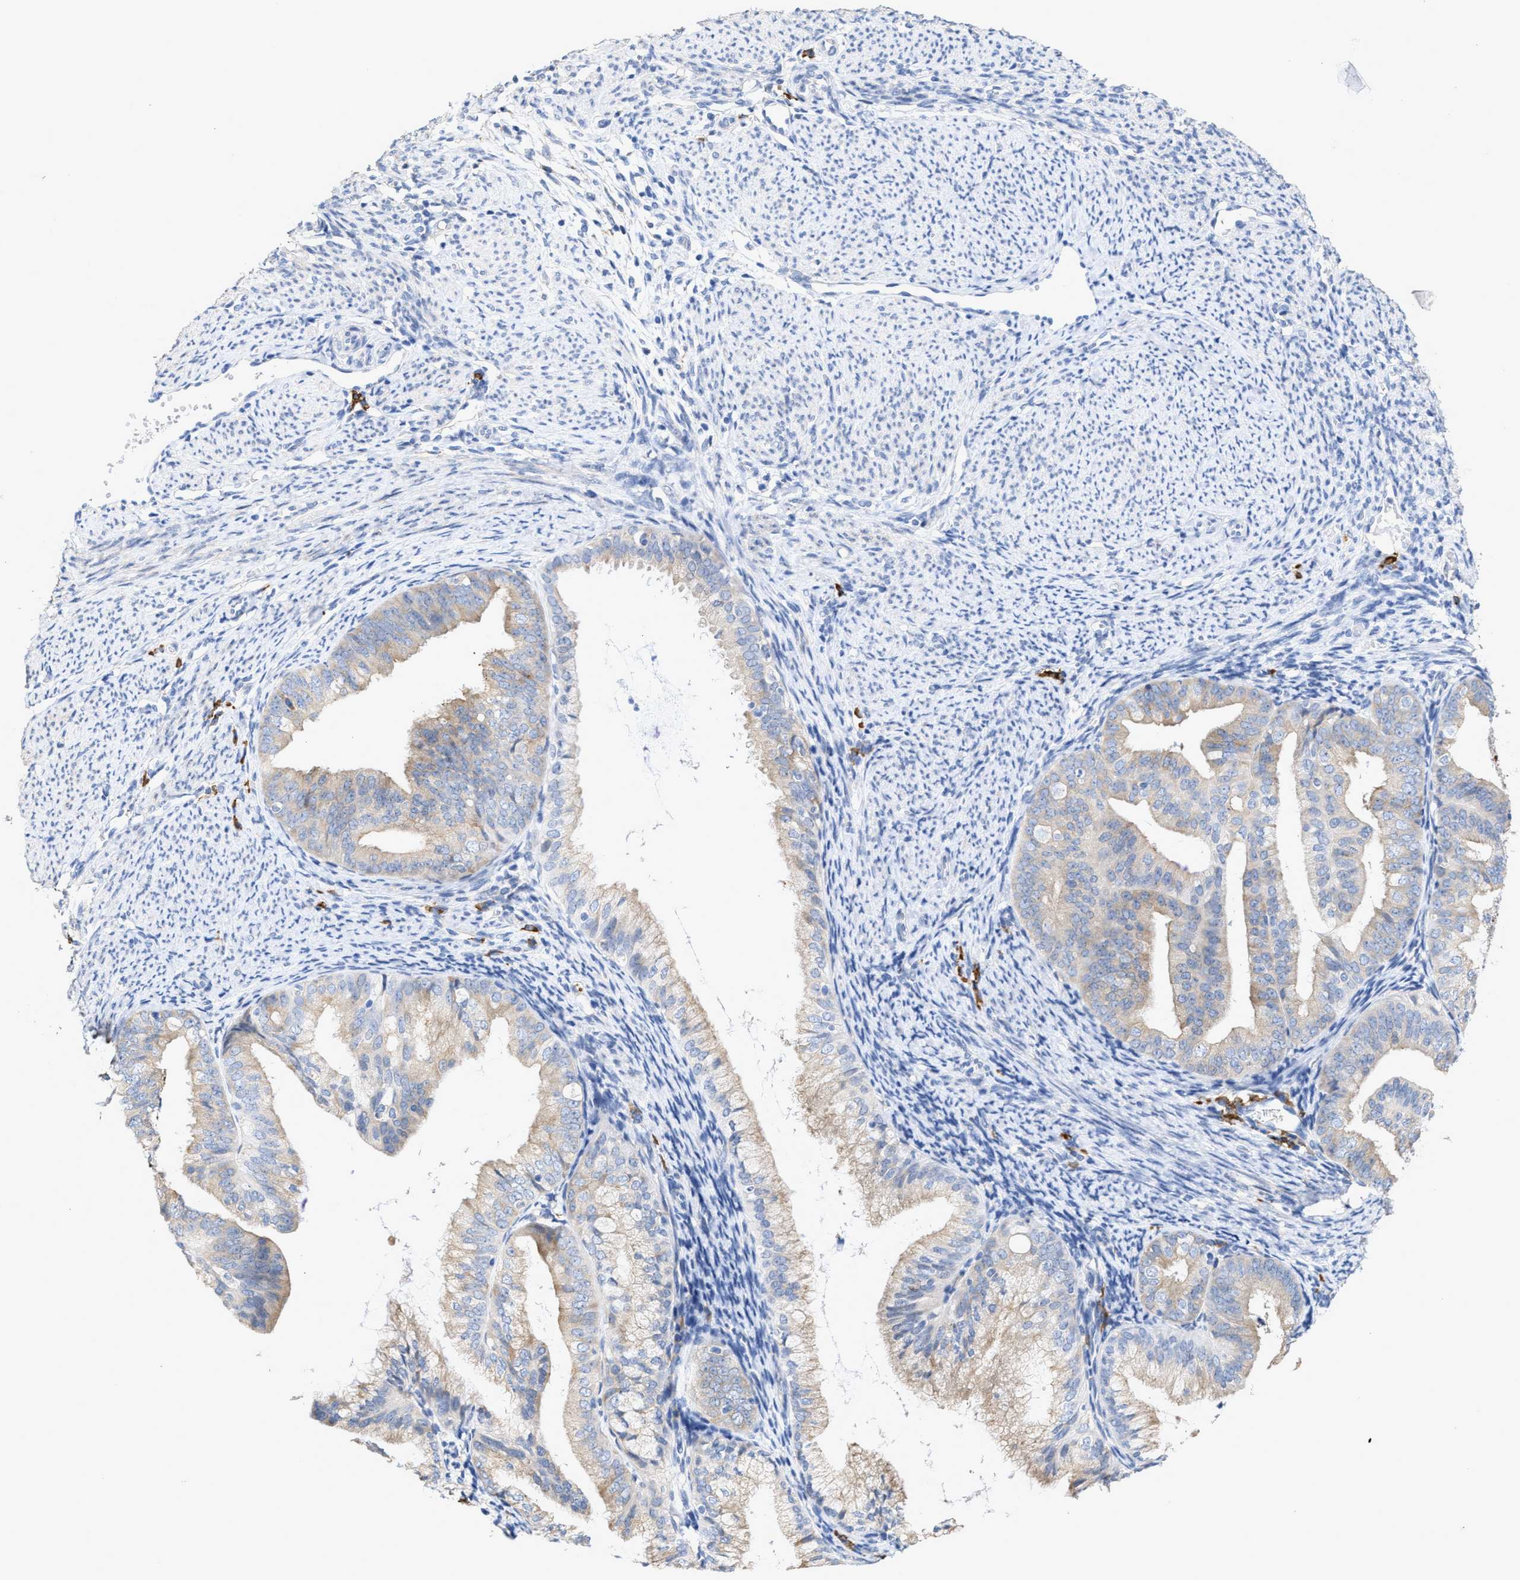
{"staining": {"intensity": "weak", "quantity": "25%-75%", "location": "cytoplasmic/membranous"}, "tissue": "endometrial cancer", "cell_type": "Tumor cells", "image_type": "cancer", "snomed": [{"axis": "morphology", "description": "Adenocarcinoma, NOS"}, {"axis": "topography", "description": "Endometrium"}], "caption": "Immunohistochemical staining of human adenocarcinoma (endometrial) reveals low levels of weak cytoplasmic/membranous positivity in approximately 25%-75% of tumor cells.", "gene": "RYR2", "patient": {"sex": "female", "age": 63}}